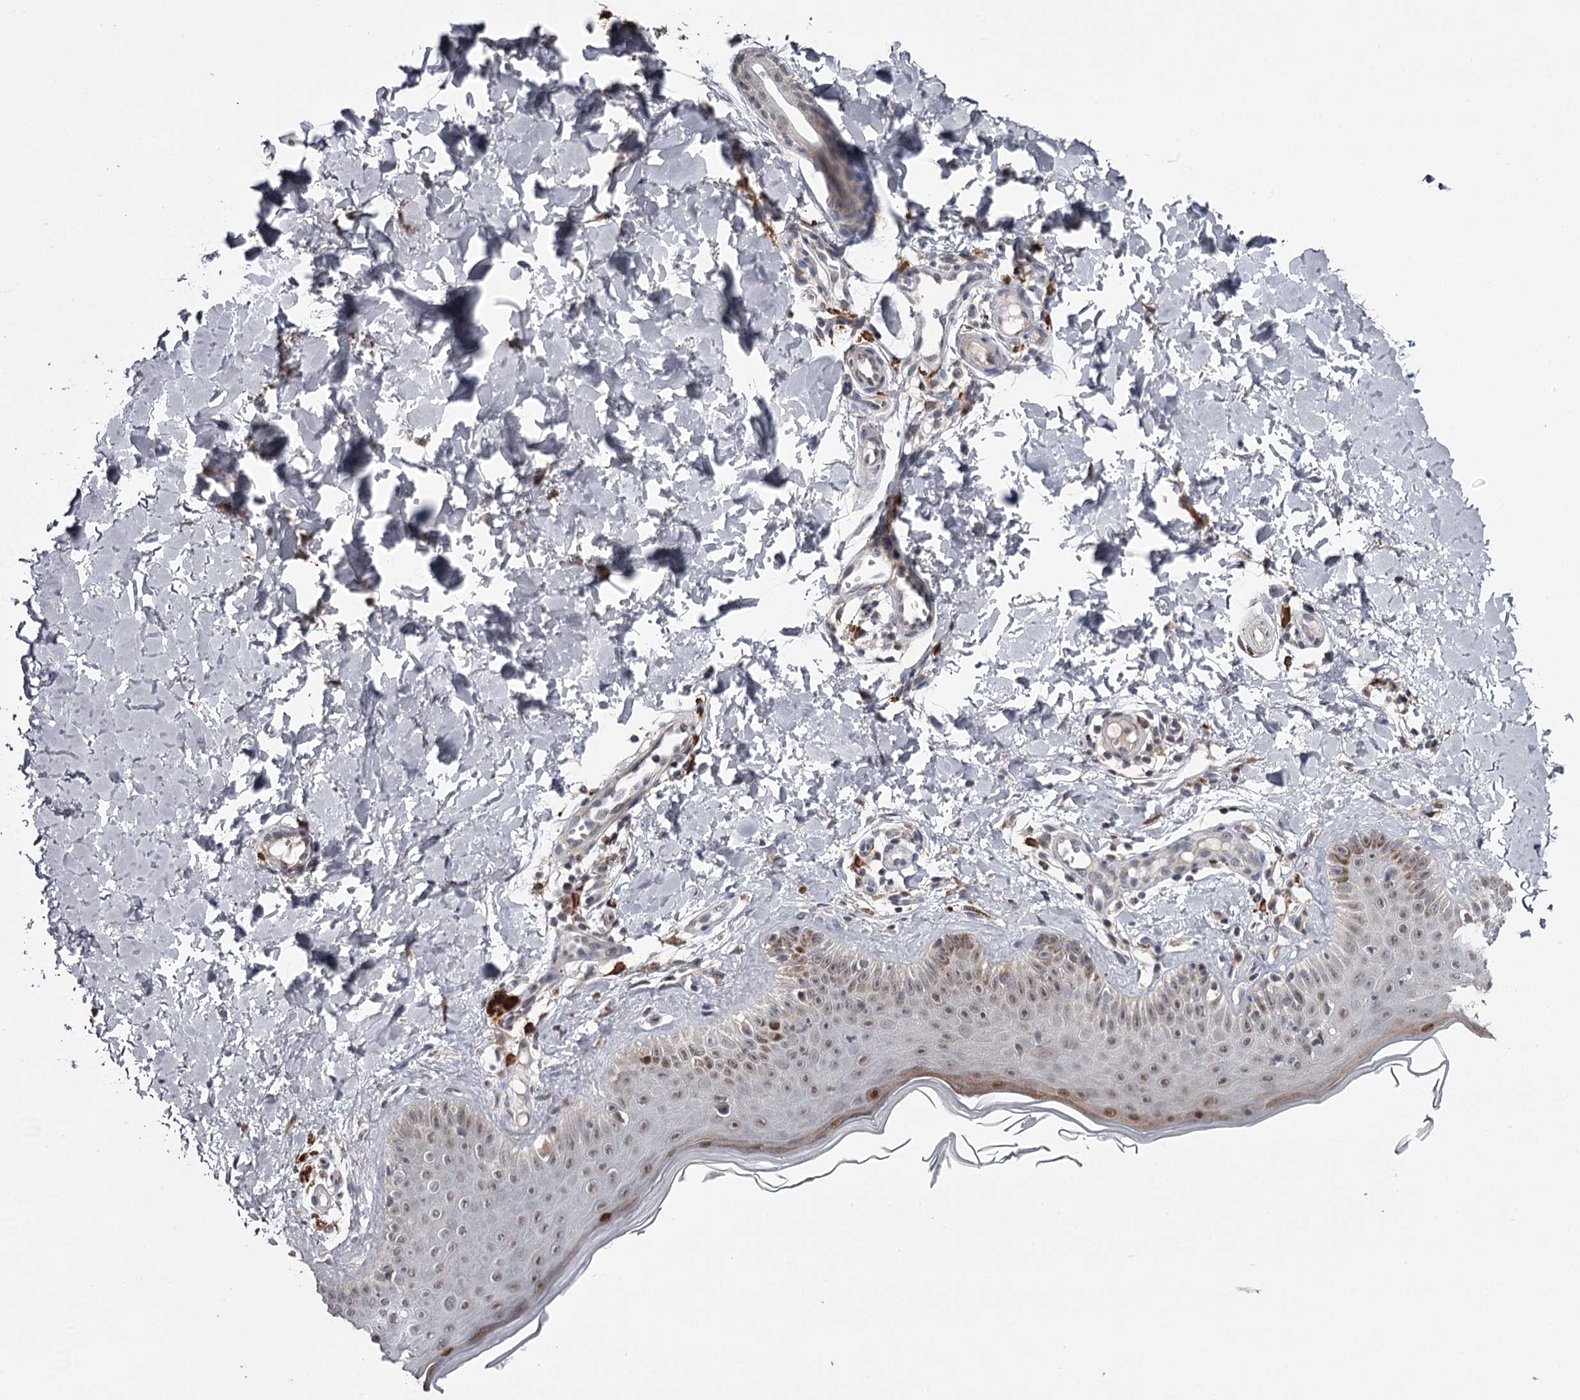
{"staining": {"intensity": "weak", "quantity": ">75%", "location": "cytoplasmic/membranous"}, "tissue": "skin", "cell_type": "Fibroblasts", "image_type": "normal", "snomed": [{"axis": "morphology", "description": "Normal tissue, NOS"}, {"axis": "topography", "description": "Skin"}], "caption": "About >75% of fibroblasts in normal skin show weak cytoplasmic/membranous protein staining as visualized by brown immunohistochemical staining.", "gene": "GTSF1", "patient": {"sex": "male", "age": 52}}